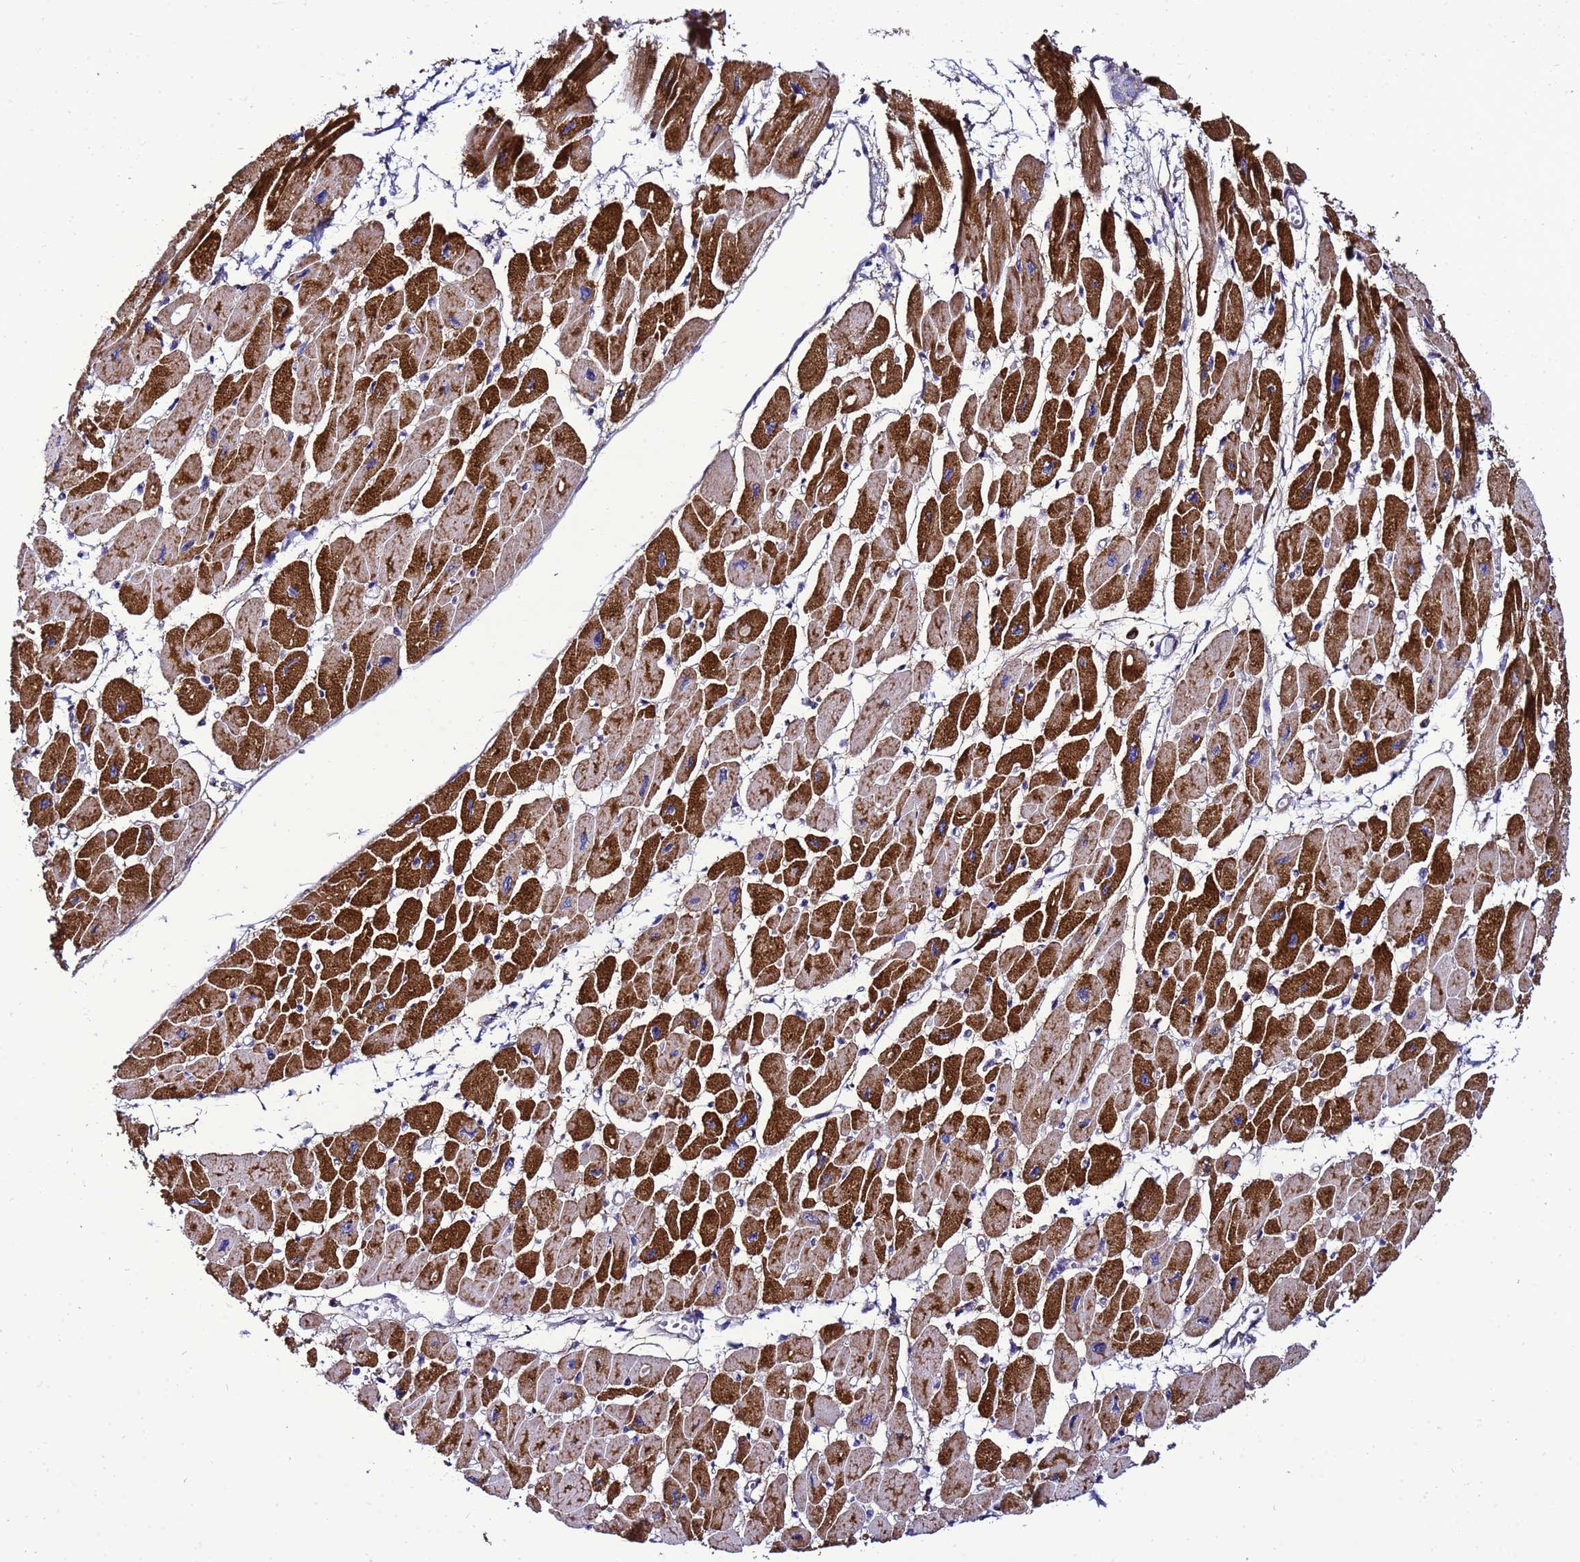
{"staining": {"intensity": "strong", "quantity": ">75%", "location": "cytoplasmic/membranous"}, "tissue": "heart muscle", "cell_type": "Cardiomyocytes", "image_type": "normal", "snomed": [{"axis": "morphology", "description": "Normal tissue, NOS"}, {"axis": "topography", "description": "Heart"}], "caption": "This is a micrograph of immunohistochemistry (IHC) staining of benign heart muscle, which shows strong expression in the cytoplasmic/membranous of cardiomyocytes.", "gene": "HIGD2A", "patient": {"sex": "female", "age": 54}}